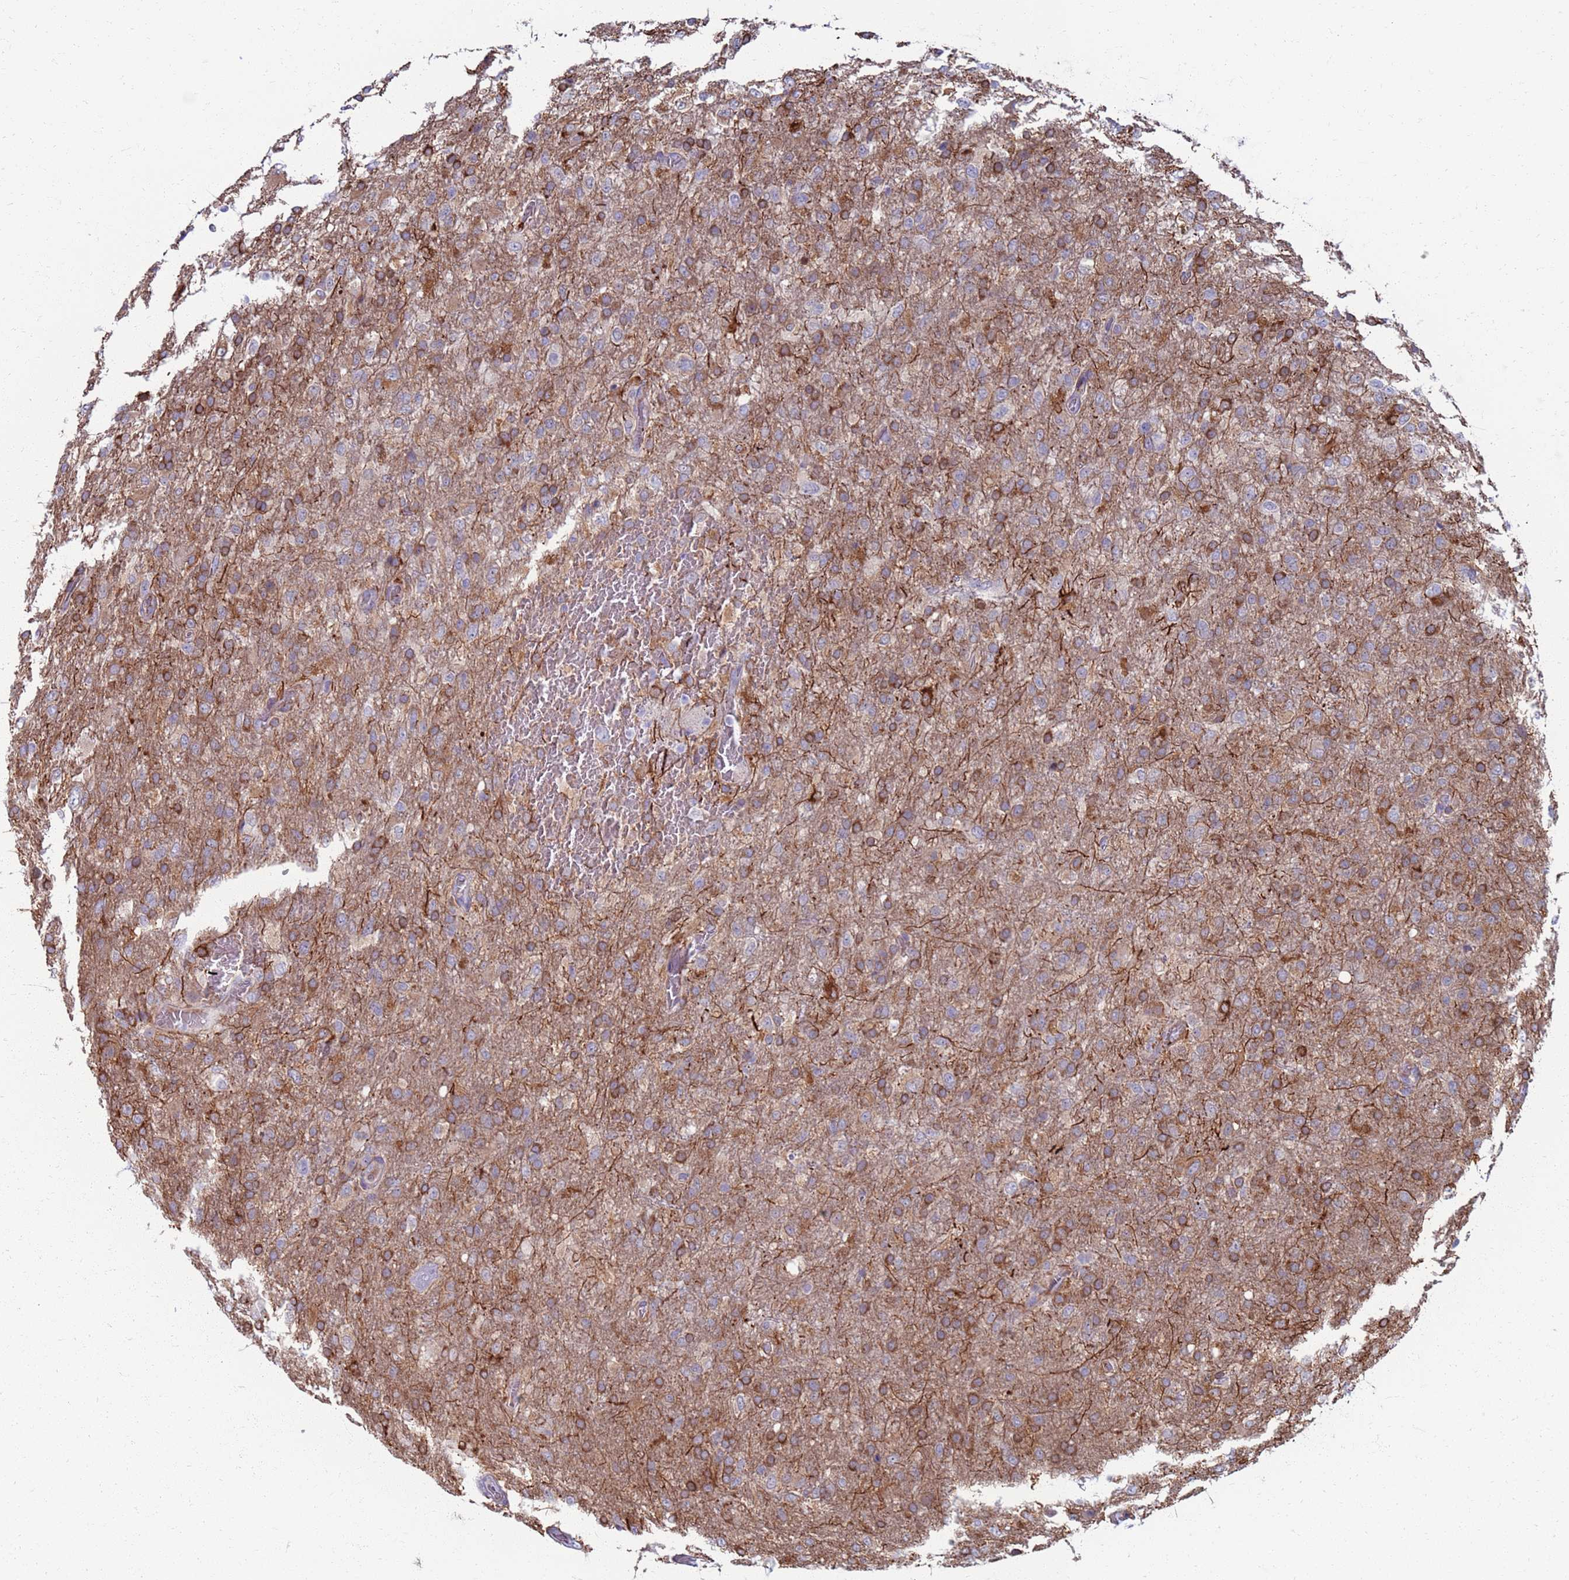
{"staining": {"intensity": "weak", "quantity": "<25%", "location": "cytoplasmic/membranous"}, "tissue": "glioma", "cell_type": "Tumor cells", "image_type": "cancer", "snomed": [{"axis": "morphology", "description": "Glioma, malignant, High grade"}, {"axis": "topography", "description": "Brain"}], "caption": "High magnification brightfield microscopy of glioma stained with DAB (brown) and counterstained with hematoxylin (blue): tumor cells show no significant expression.", "gene": "CLCA2", "patient": {"sex": "female", "age": 74}}